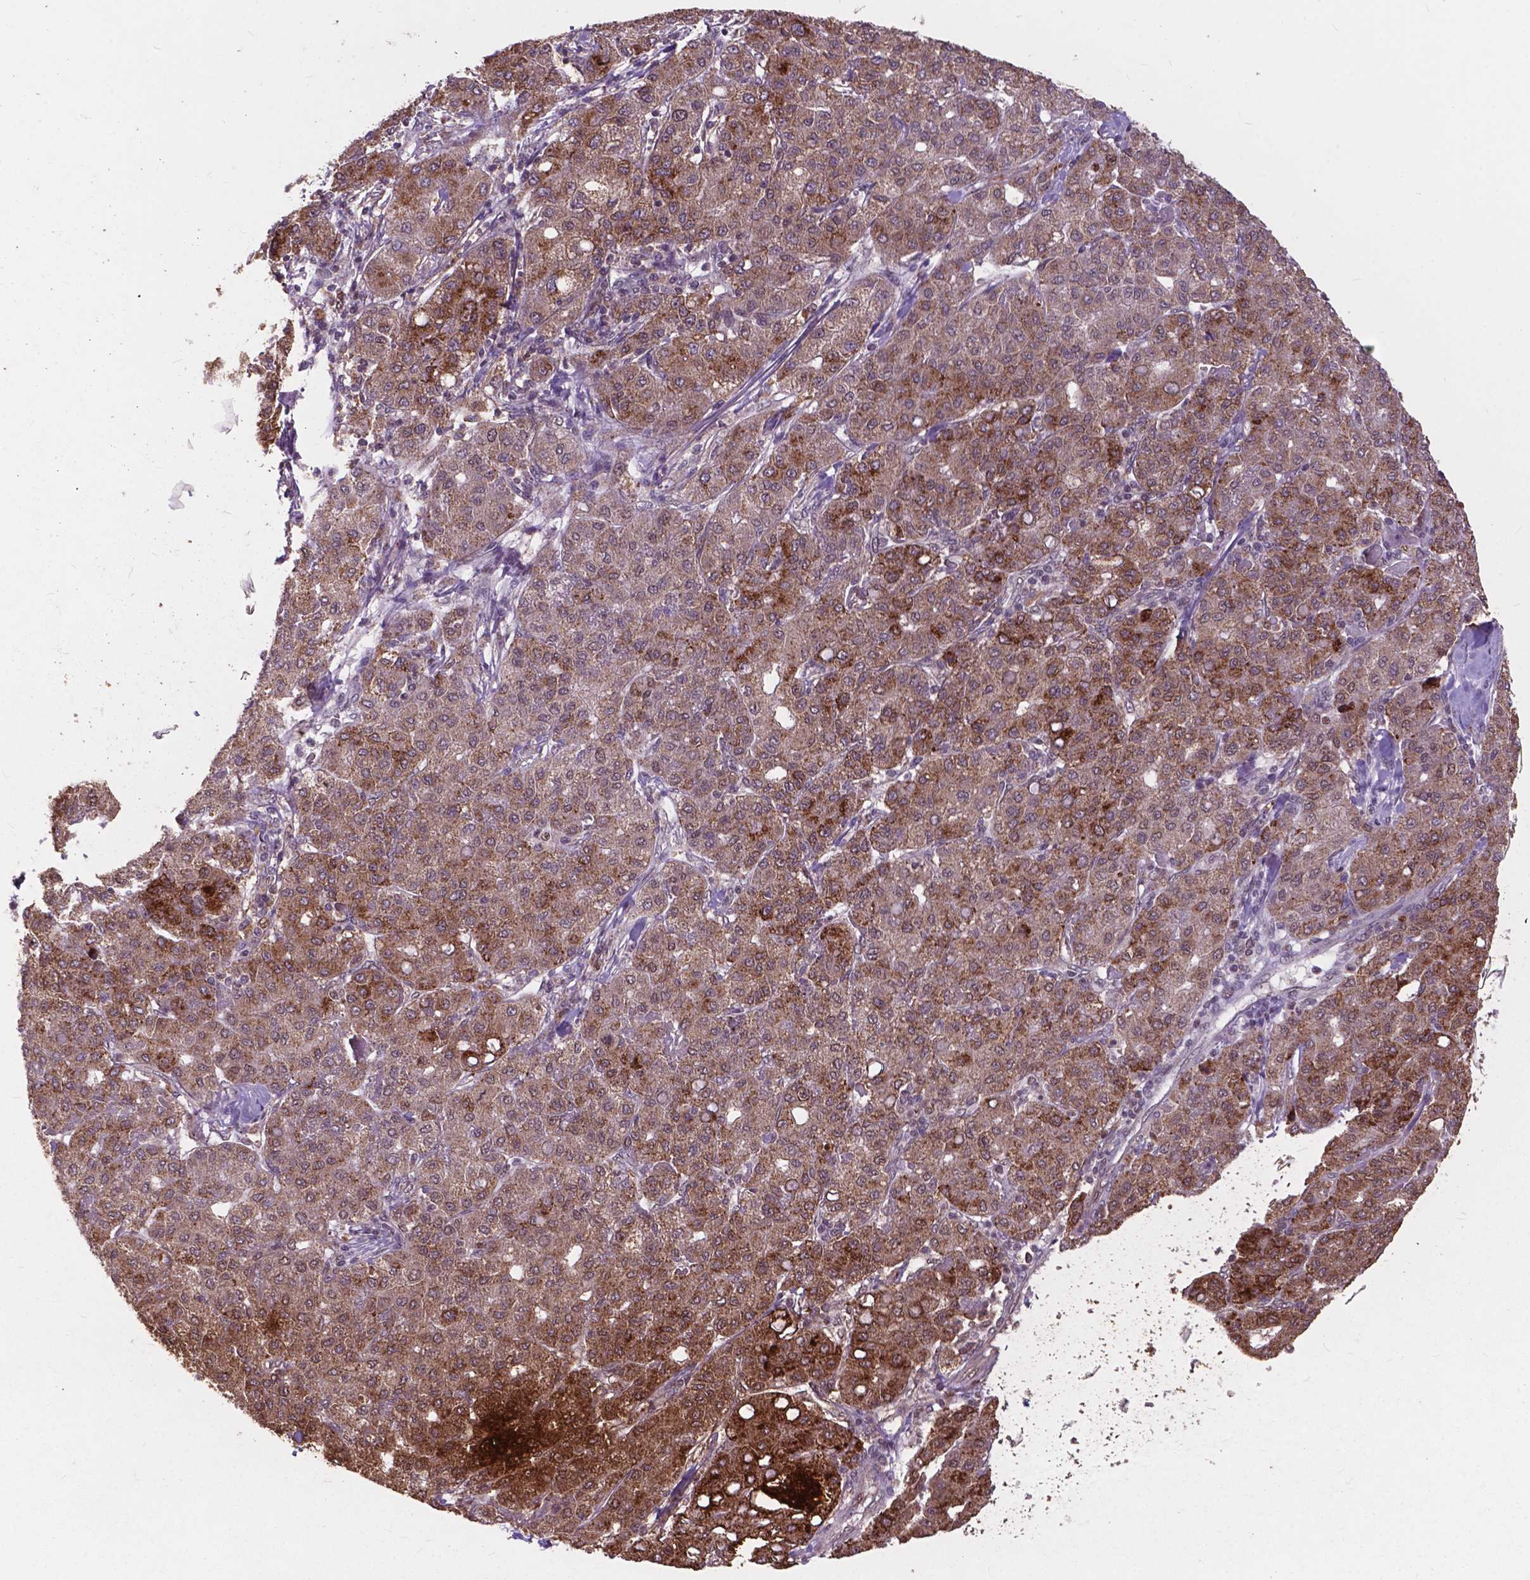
{"staining": {"intensity": "strong", "quantity": "25%-75%", "location": "cytoplasmic/membranous,nuclear"}, "tissue": "liver cancer", "cell_type": "Tumor cells", "image_type": "cancer", "snomed": [{"axis": "morphology", "description": "Carcinoma, Hepatocellular, NOS"}, {"axis": "topography", "description": "Liver"}], "caption": "This is an image of immunohistochemistry staining of liver cancer, which shows strong expression in the cytoplasmic/membranous and nuclear of tumor cells.", "gene": "MSH2", "patient": {"sex": "male", "age": 65}}